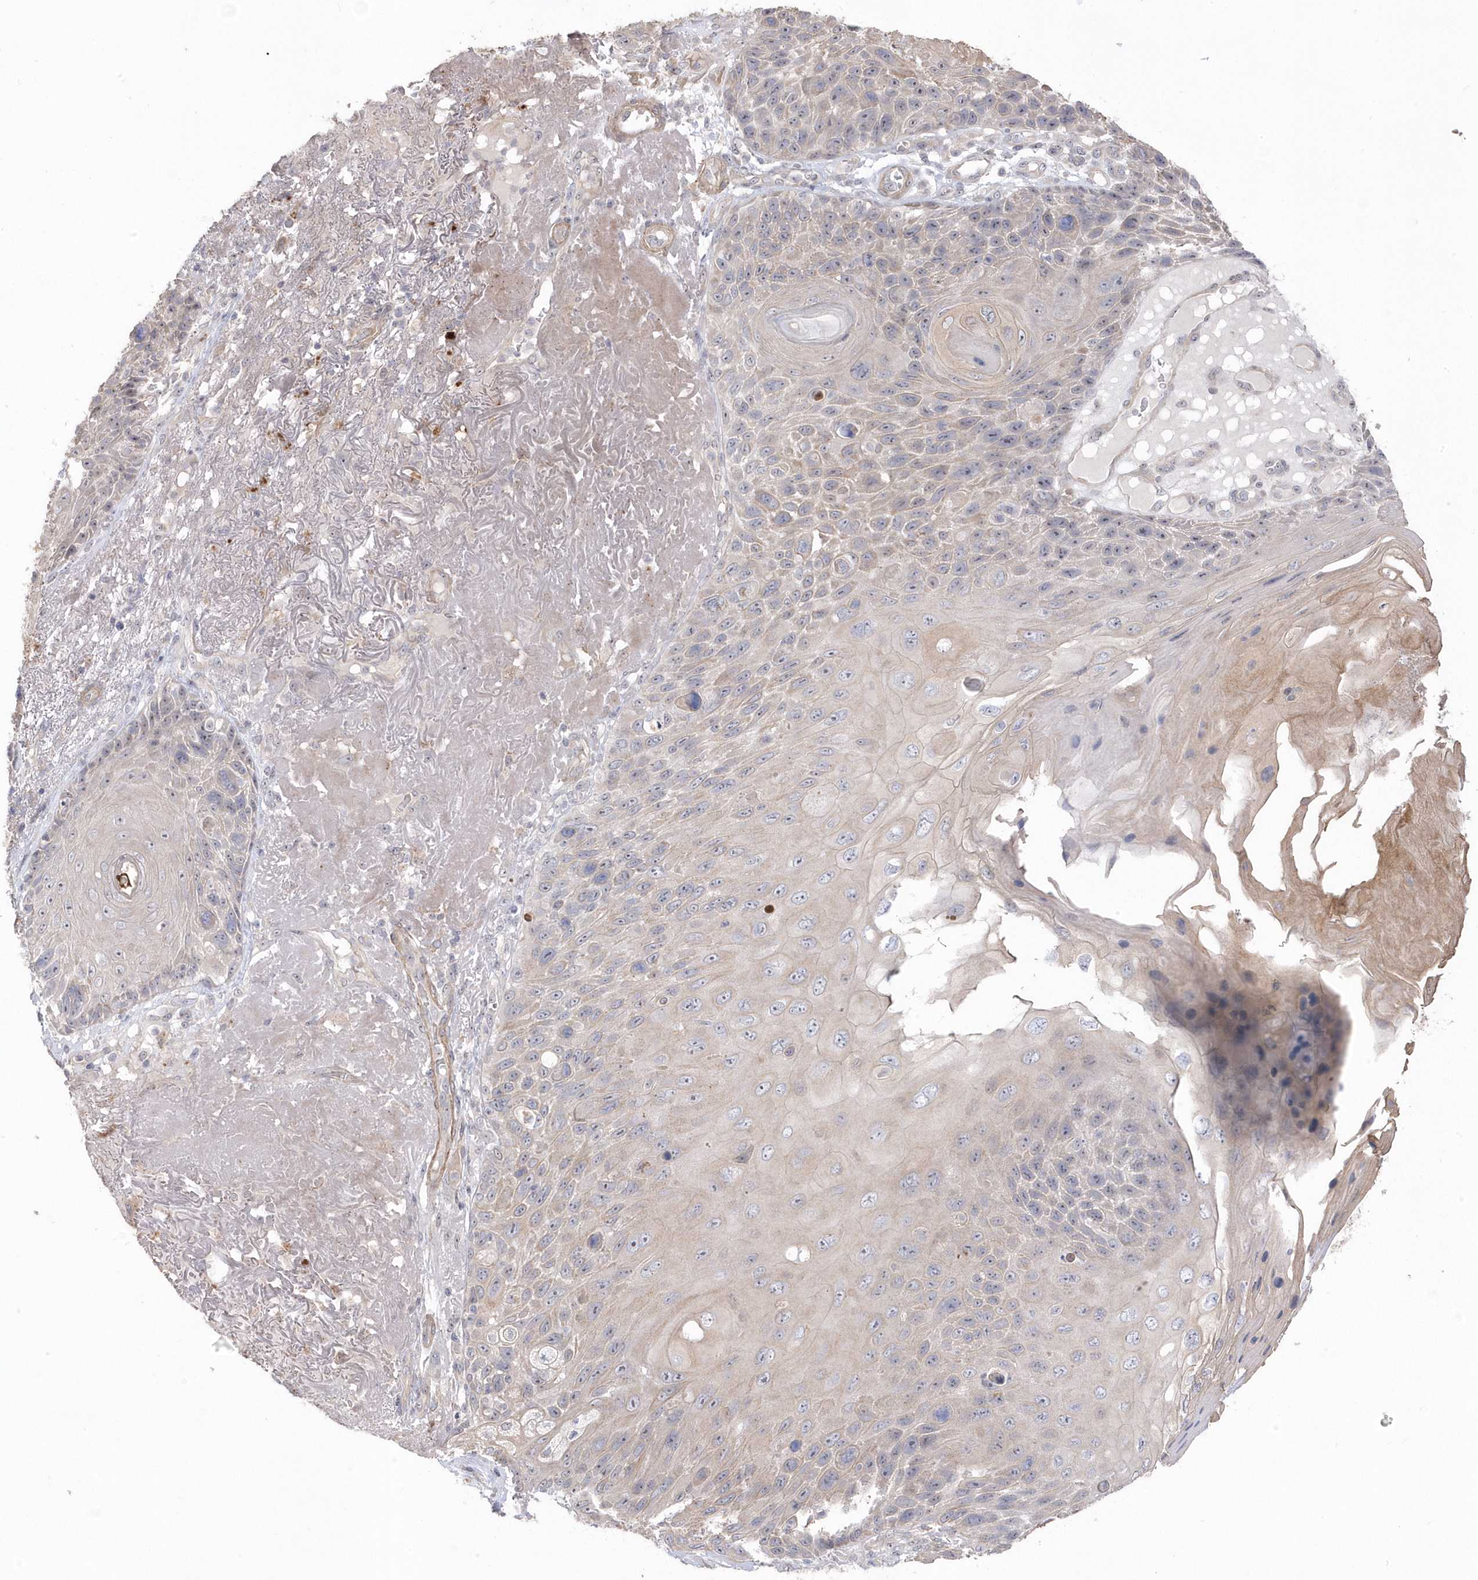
{"staining": {"intensity": "weak", "quantity": "<25%", "location": "cytoplasmic/membranous"}, "tissue": "skin cancer", "cell_type": "Tumor cells", "image_type": "cancer", "snomed": [{"axis": "morphology", "description": "Squamous cell carcinoma, NOS"}, {"axis": "topography", "description": "Skin"}], "caption": "Tumor cells are negative for brown protein staining in squamous cell carcinoma (skin).", "gene": "GTPBP6", "patient": {"sex": "female", "age": 88}}